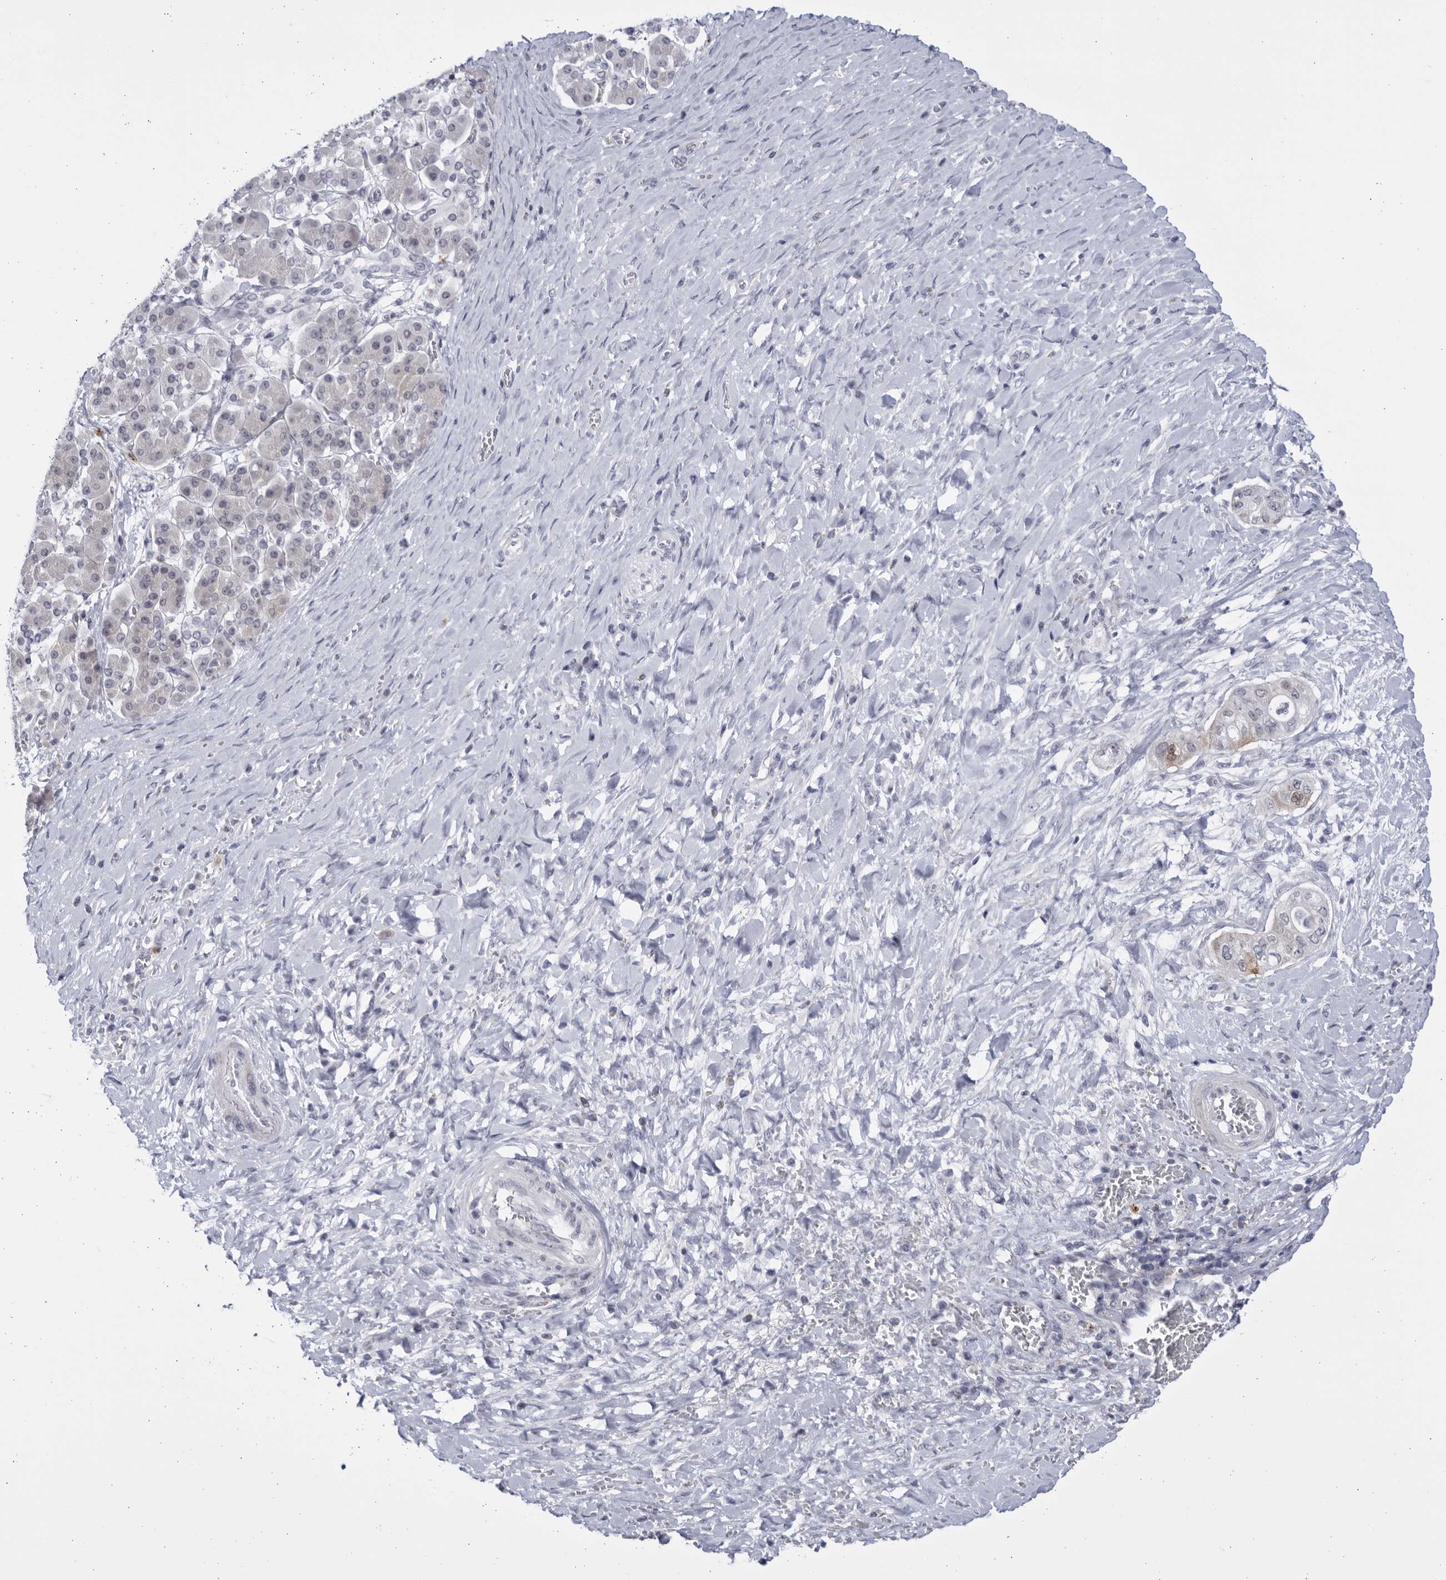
{"staining": {"intensity": "weak", "quantity": "<25%", "location": "cytoplasmic/membranous"}, "tissue": "pancreatic cancer", "cell_type": "Tumor cells", "image_type": "cancer", "snomed": [{"axis": "morphology", "description": "Adenocarcinoma, NOS"}, {"axis": "topography", "description": "Pancreas"}], "caption": "DAB immunohistochemical staining of human adenocarcinoma (pancreatic) displays no significant staining in tumor cells. (DAB (3,3'-diaminobenzidine) immunohistochemistry, high magnification).", "gene": "CCDC181", "patient": {"sex": "male", "age": 58}}